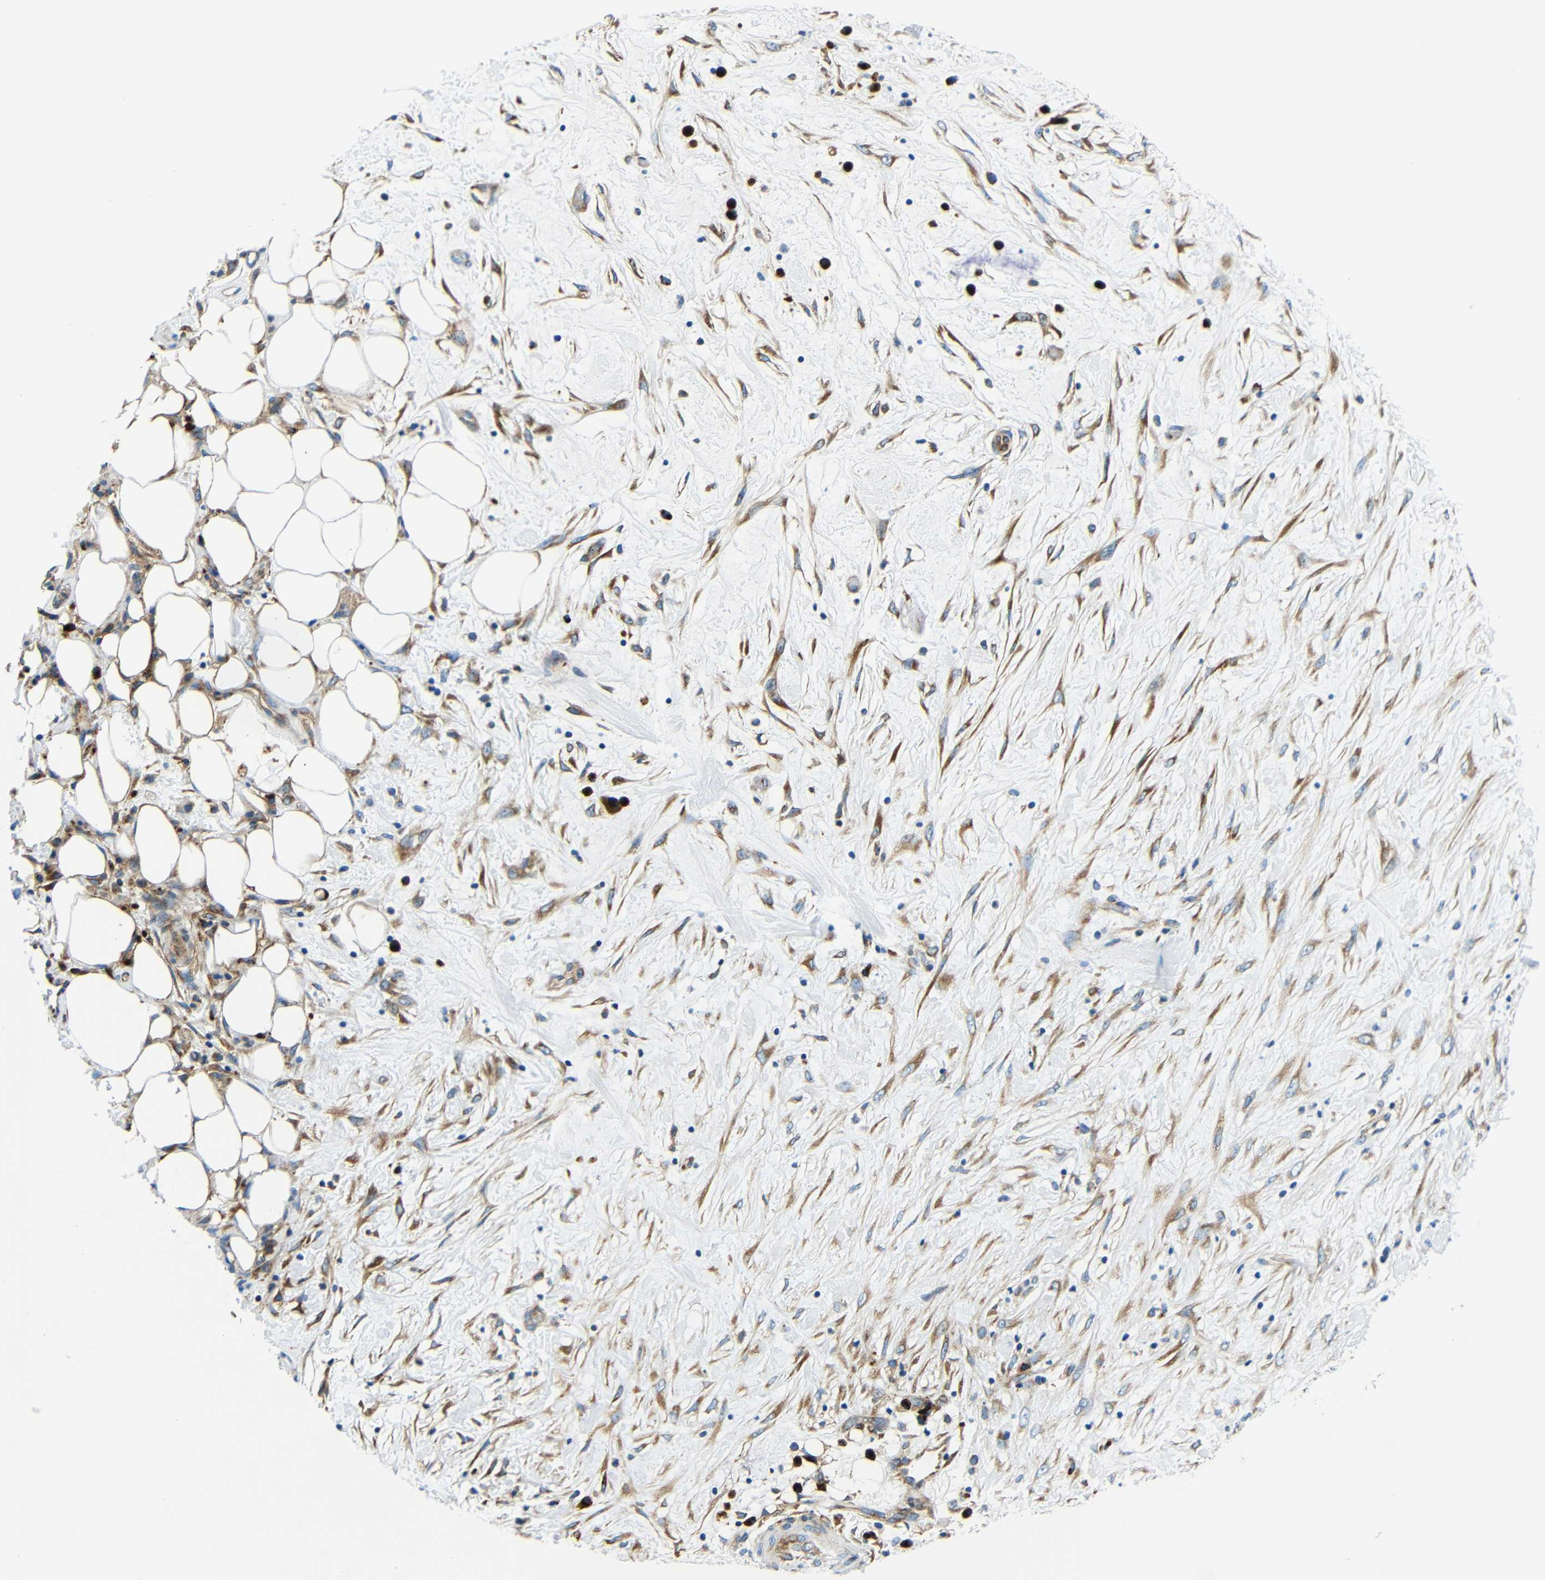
{"staining": {"intensity": "moderate", "quantity": ">75%", "location": "cytoplasmic/membranous"}, "tissue": "pancreatic cancer", "cell_type": "Tumor cells", "image_type": "cancer", "snomed": [{"axis": "morphology", "description": "Adenocarcinoma, NOS"}, {"axis": "topography", "description": "Pancreas"}], "caption": "Moderate cytoplasmic/membranous protein staining is appreciated in approximately >75% of tumor cells in adenocarcinoma (pancreatic). The staining is performed using DAB brown chromogen to label protein expression. The nuclei are counter-stained blue using hematoxylin.", "gene": "USO1", "patient": {"sex": "female", "age": 78}}